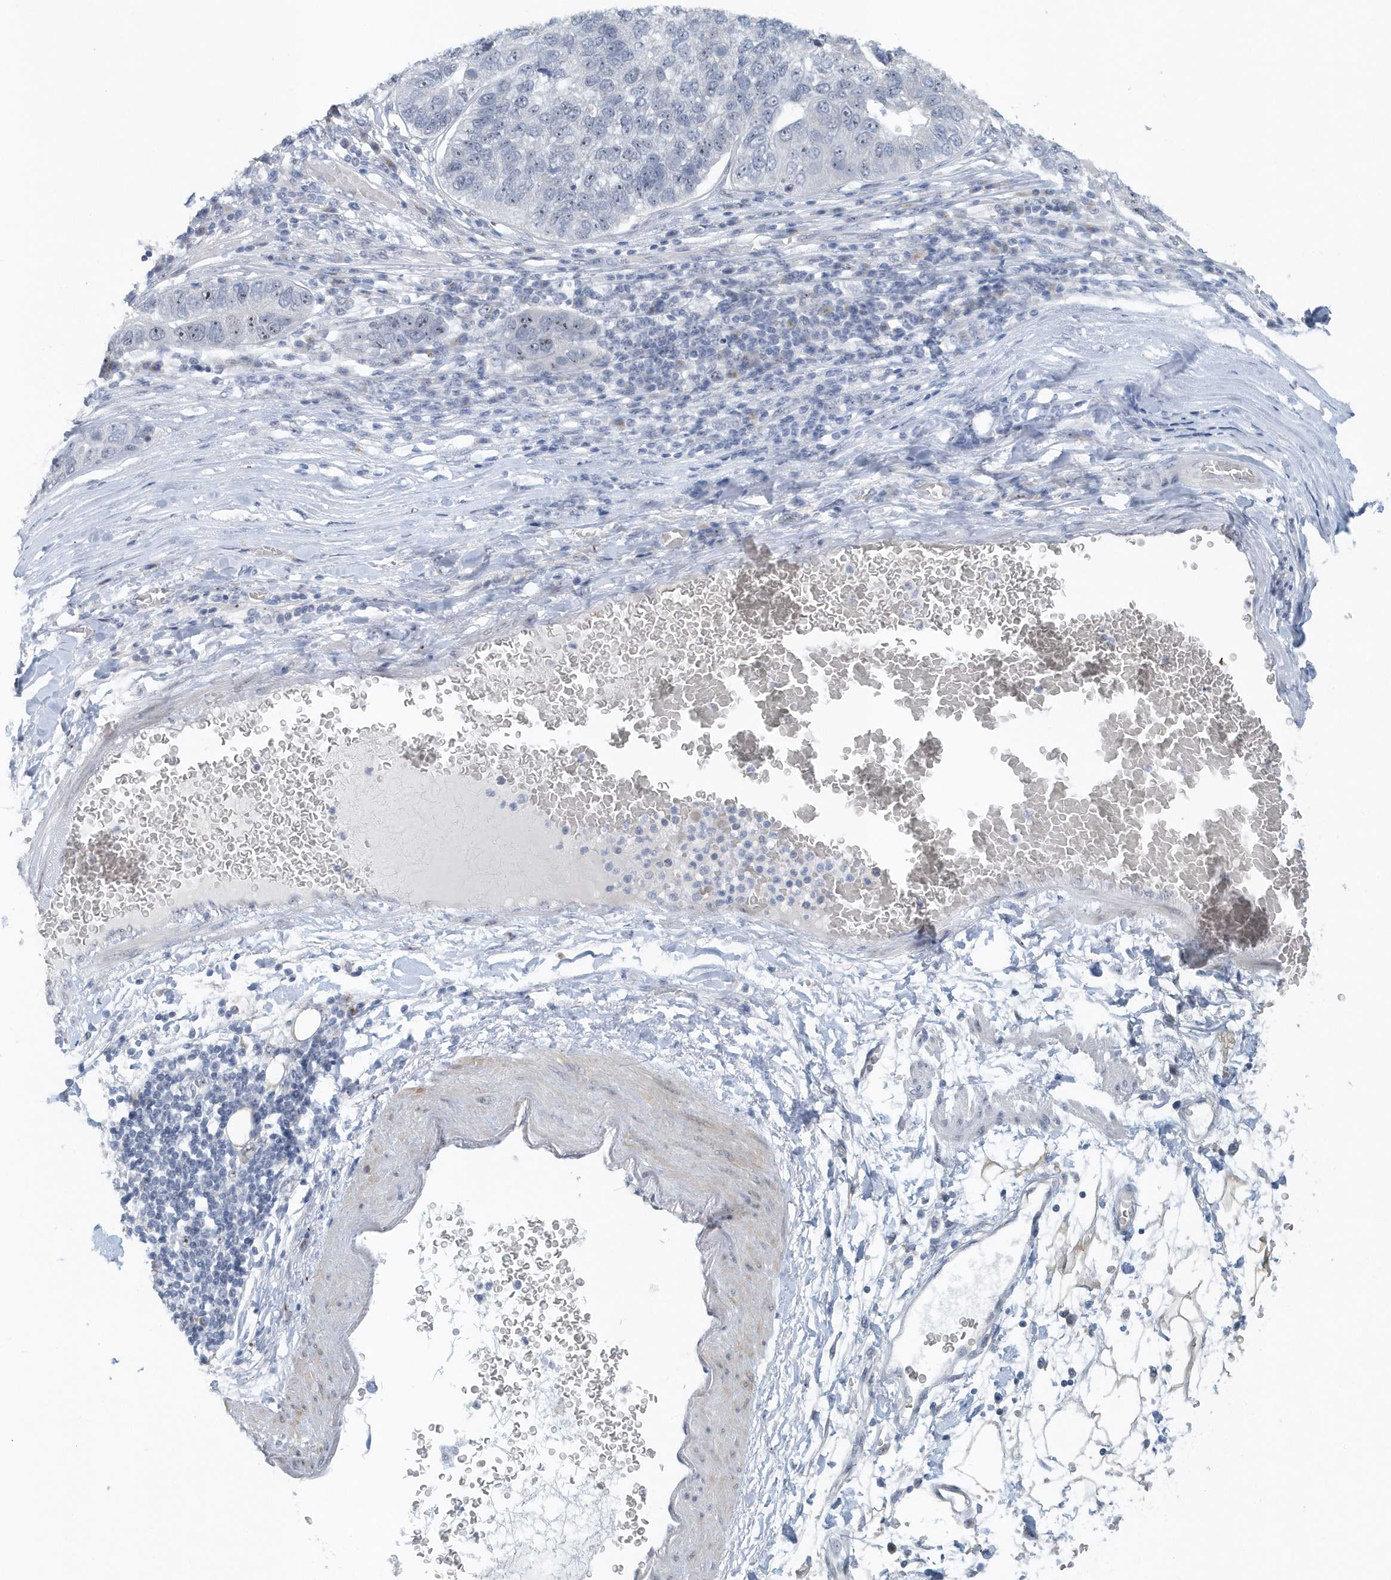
{"staining": {"intensity": "negative", "quantity": "none", "location": "none"}, "tissue": "pancreatic cancer", "cell_type": "Tumor cells", "image_type": "cancer", "snomed": [{"axis": "morphology", "description": "Adenocarcinoma, NOS"}, {"axis": "topography", "description": "Pancreas"}], "caption": "Immunohistochemical staining of human adenocarcinoma (pancreatic) reveals no significant staining in tumor cells.", "gene": "RPF2", "patient": {"sex": "female", "age": 61}}